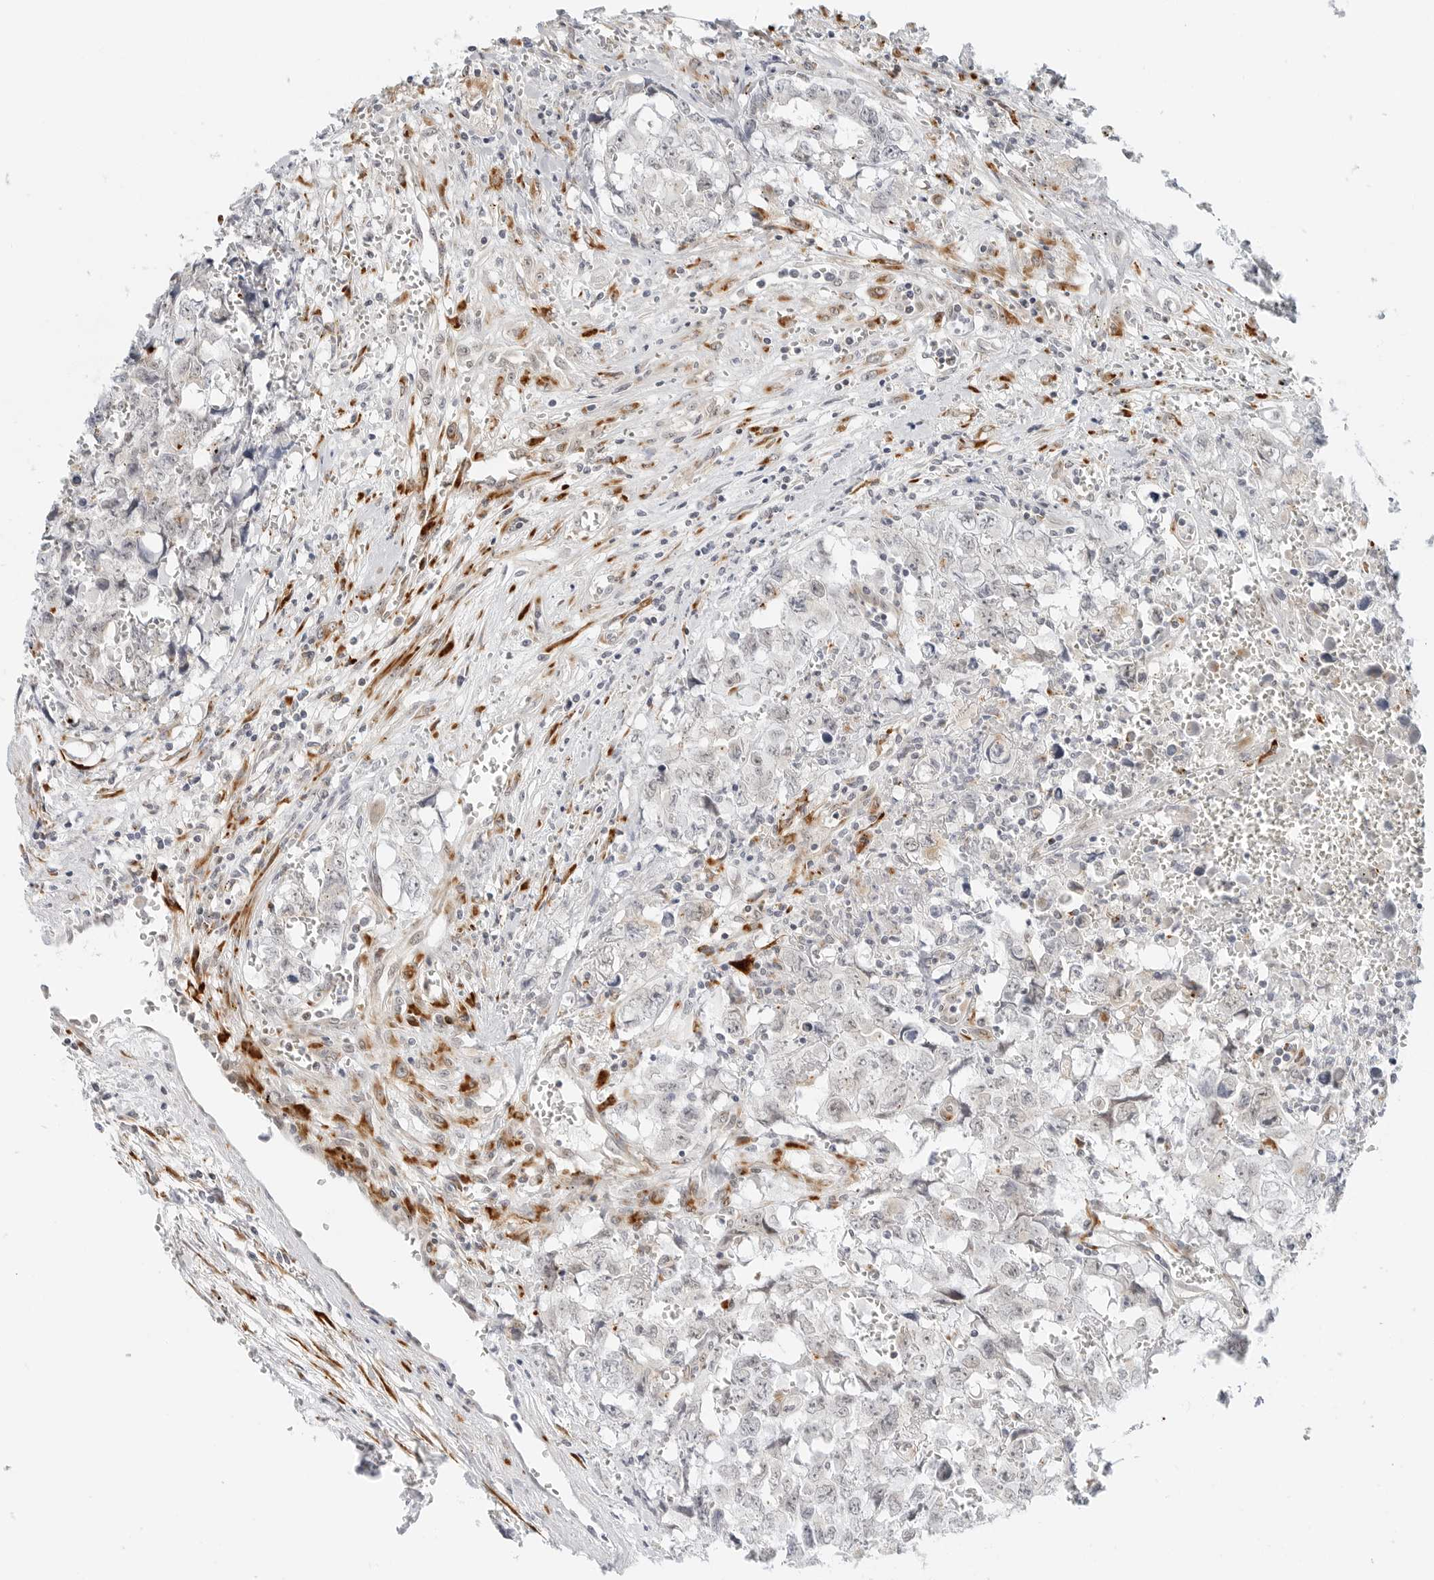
{"staining": {"intensity": "negative", "quantity": "none", "location": "none"}, "tissue": "testis cancer", "cell_type": "Tumor cells", "image_type": "cancer", "snomed": [{"axis": "morphology", "description": "Carcinoma, Embryonal, NOS"}, {"axis": "topography", "description": "Testis"}], "caption": "High power microscopy image of an IHC micrograph of testis cancer, revealing no significant positivity in tumor cells. The staining was performed using DAB to visualize the protein expression in brown, while the nuclei were stained in blue with hematoxylin (Magnification: 20x).", "gene": "TSEN2", "patient": {"sex": "male", "age": 31}}